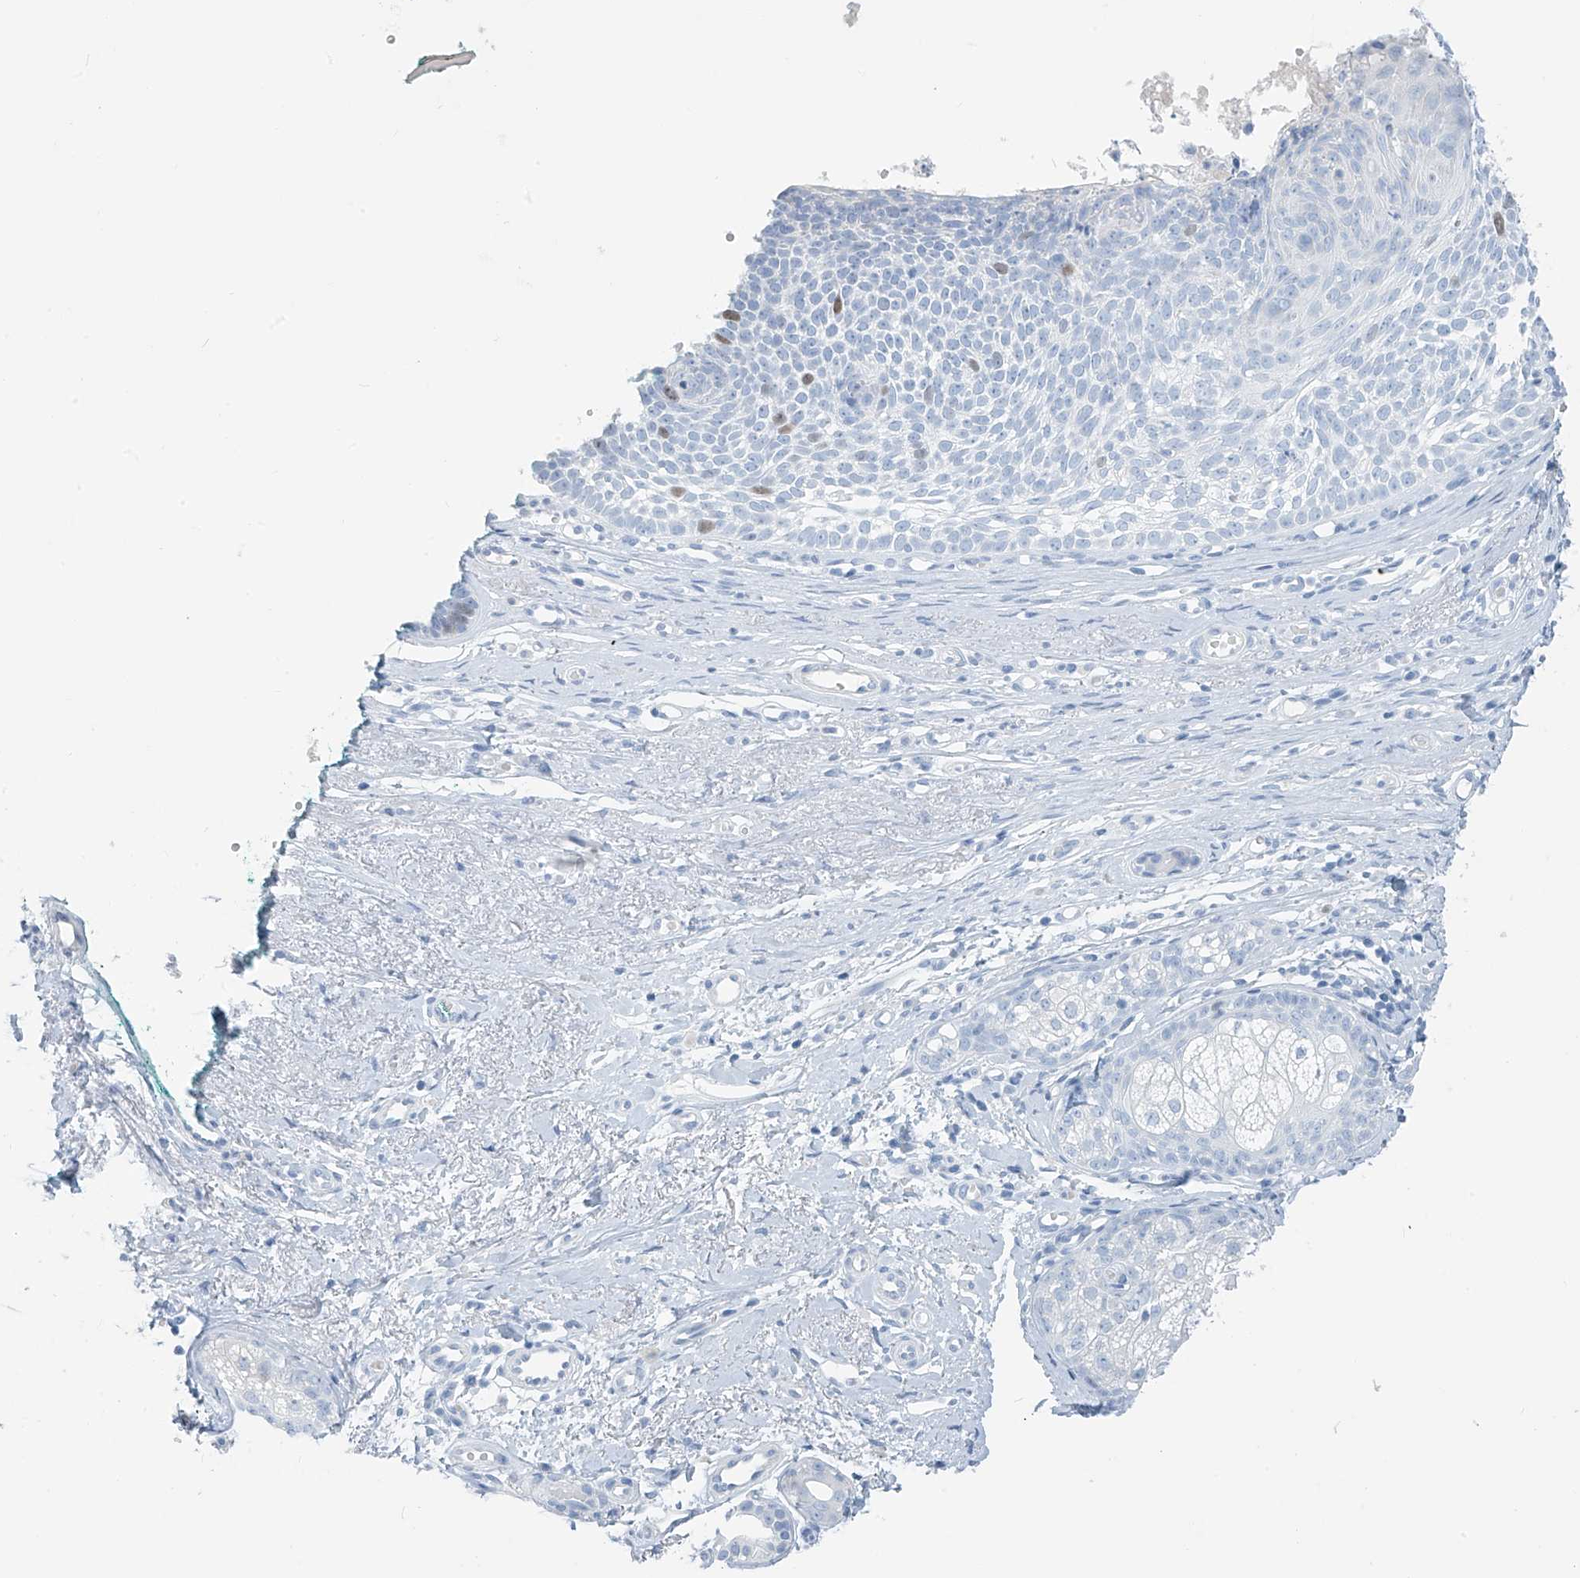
{"staining": {"intensity": "weak", "quantity": "<25%", "location": "nuclear"}, "tissue": "skin cancer", "cell_type": "Tumor cells", "image_type": "cancer", "snomed": [{"axis": "morphology", "description": "Basal cell carcinoma"}, {"axis": "topography", "description": "Skin"}], "caption": "Skin cancer was stained to show a protein in brown. There is no significant positivity in tumor cells.", "gene": "SGO2", "patient": {"sex": "female", "age": 81}}